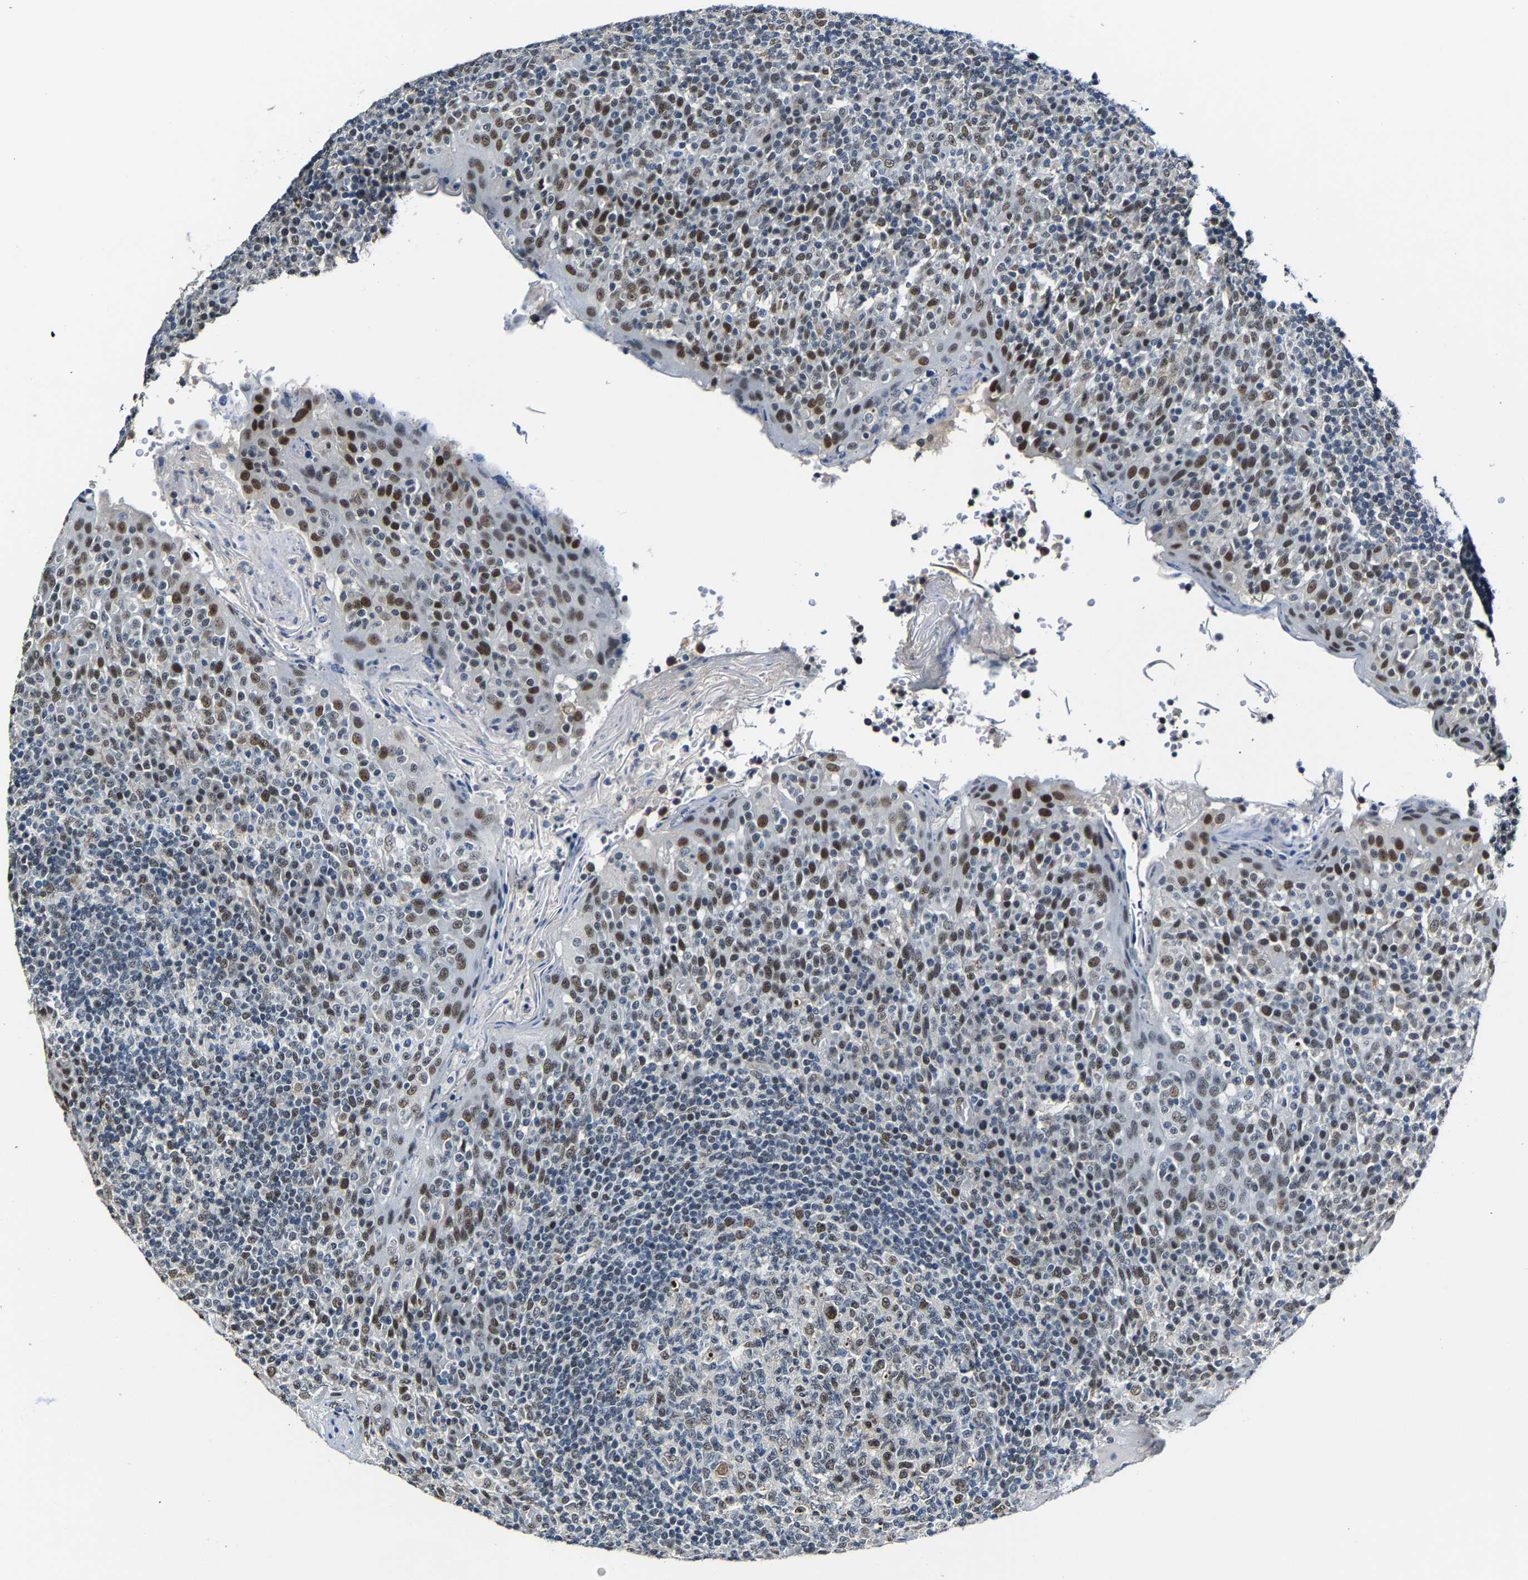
{"staining": {"intensity": "moderate", "quantity": "<25%", "location": "nuclear"}, "tissue": "tonsil", "cell_type": "Germinal center cells", "image_type": "normal", "snomed": [{"axis": "morphology", "description": "Normal tissue, NOS"}, {"axis": "topography", "description": "Tonsil"}], "caption": "Germinal center cells reveal low levels of moderate nuclear expression in approximately <25% of cells in benign tonsil. (DAB (3,3'-diaminobenzidine) = brown stain, brightfield microscopy at high magnification).", "gene": "METTL1", "patient": {"sex": "female", "age": 19}}